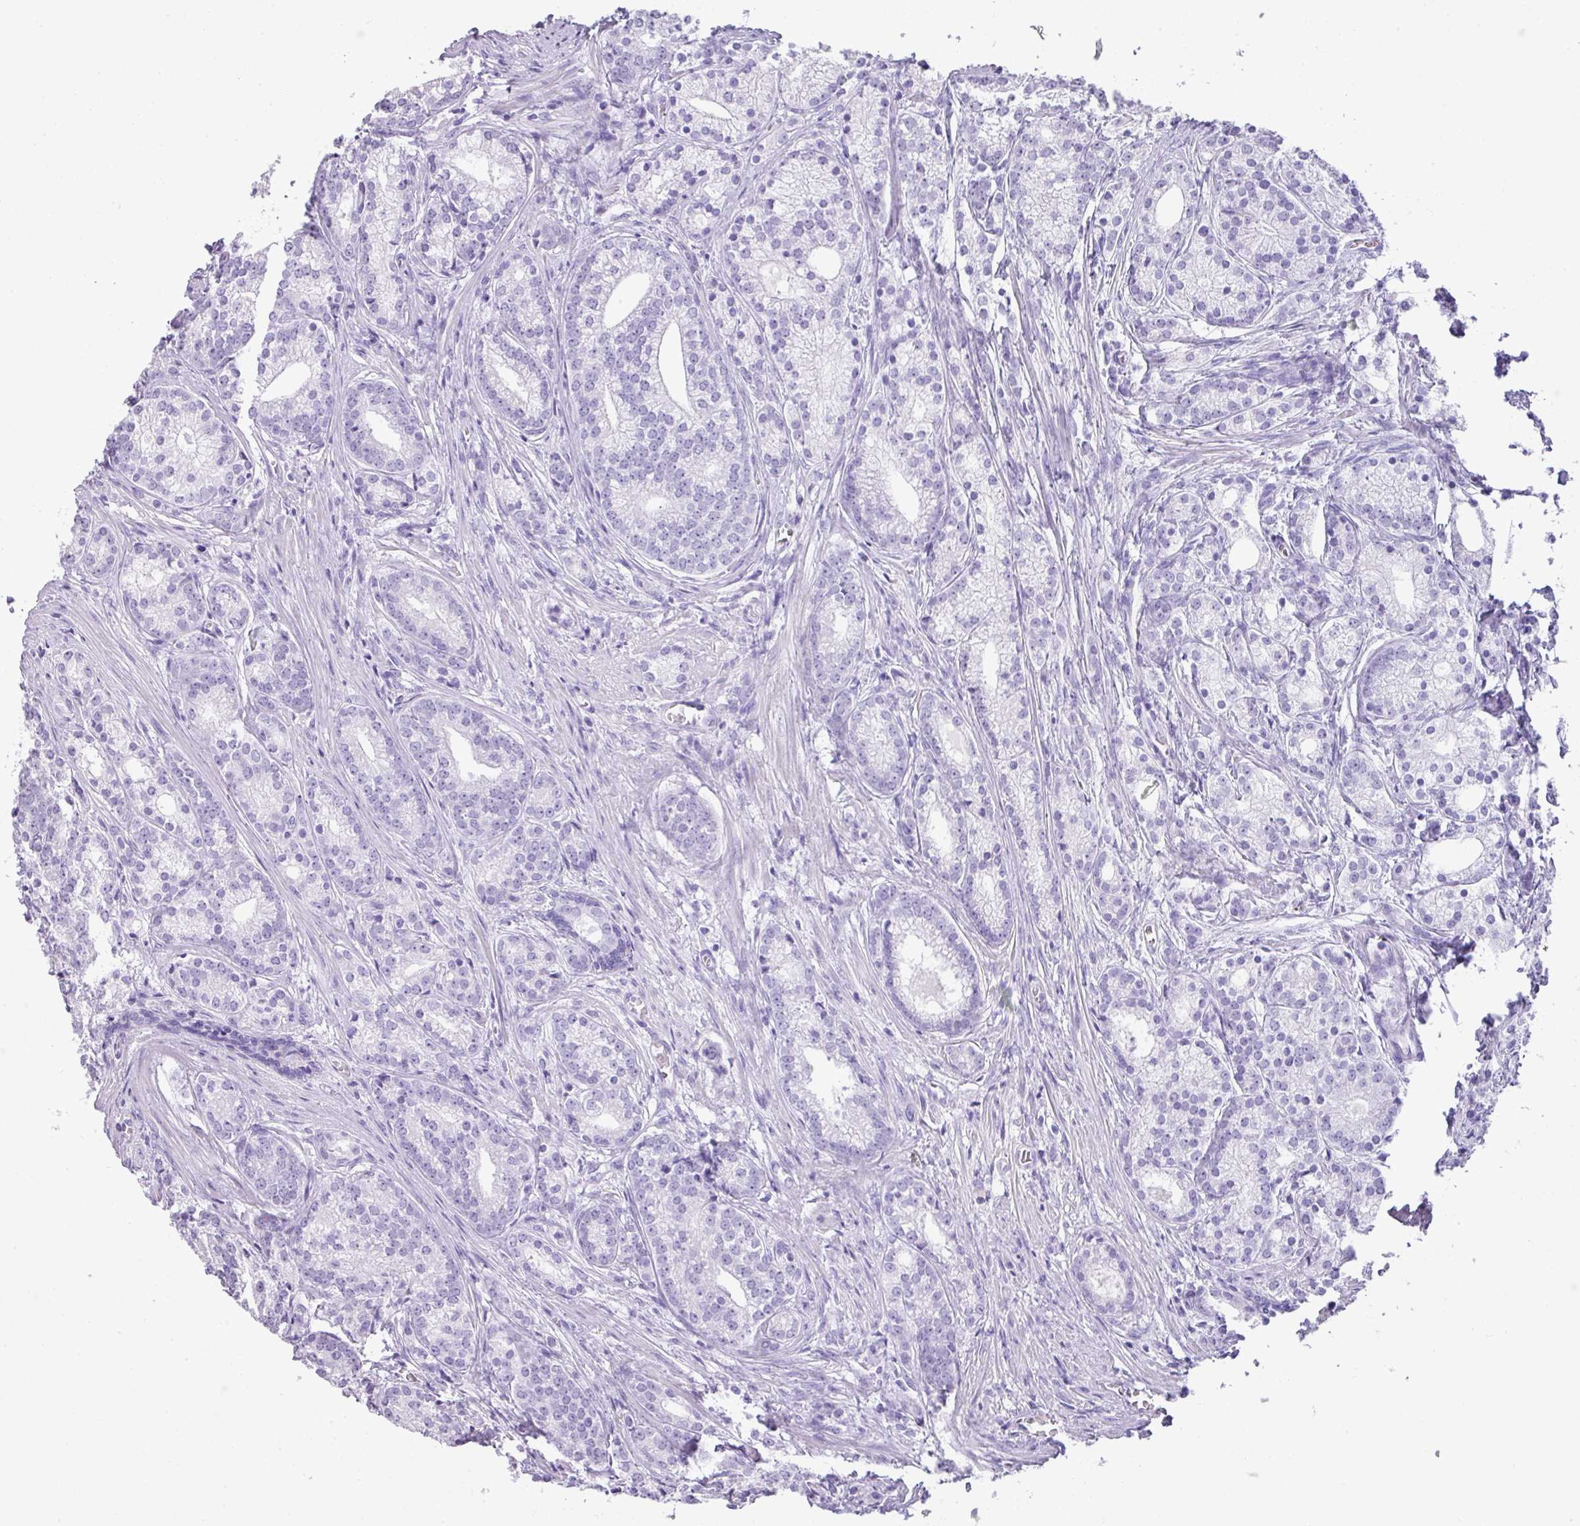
{"staining": {"intensity": "negative", "quantity": "none", "location": "none"}, "tissue": "prostate cancer", "cell_type": "Tumor cells", "image_type": "cancer", "snomed": [{"axis": "morphology", "description": "Adenocarcinoma, Low grade"}, {"axis": "topography", "description": "Prostate"}], "caption": "IHC image of prostate cancer stained for a protein (brown), which demonstrates no positivity in tumor cells. (DAB IHC with hematoxylin counter stain).", "gene": "TNP1", "patient": {"sex": "male", "age": 71}}